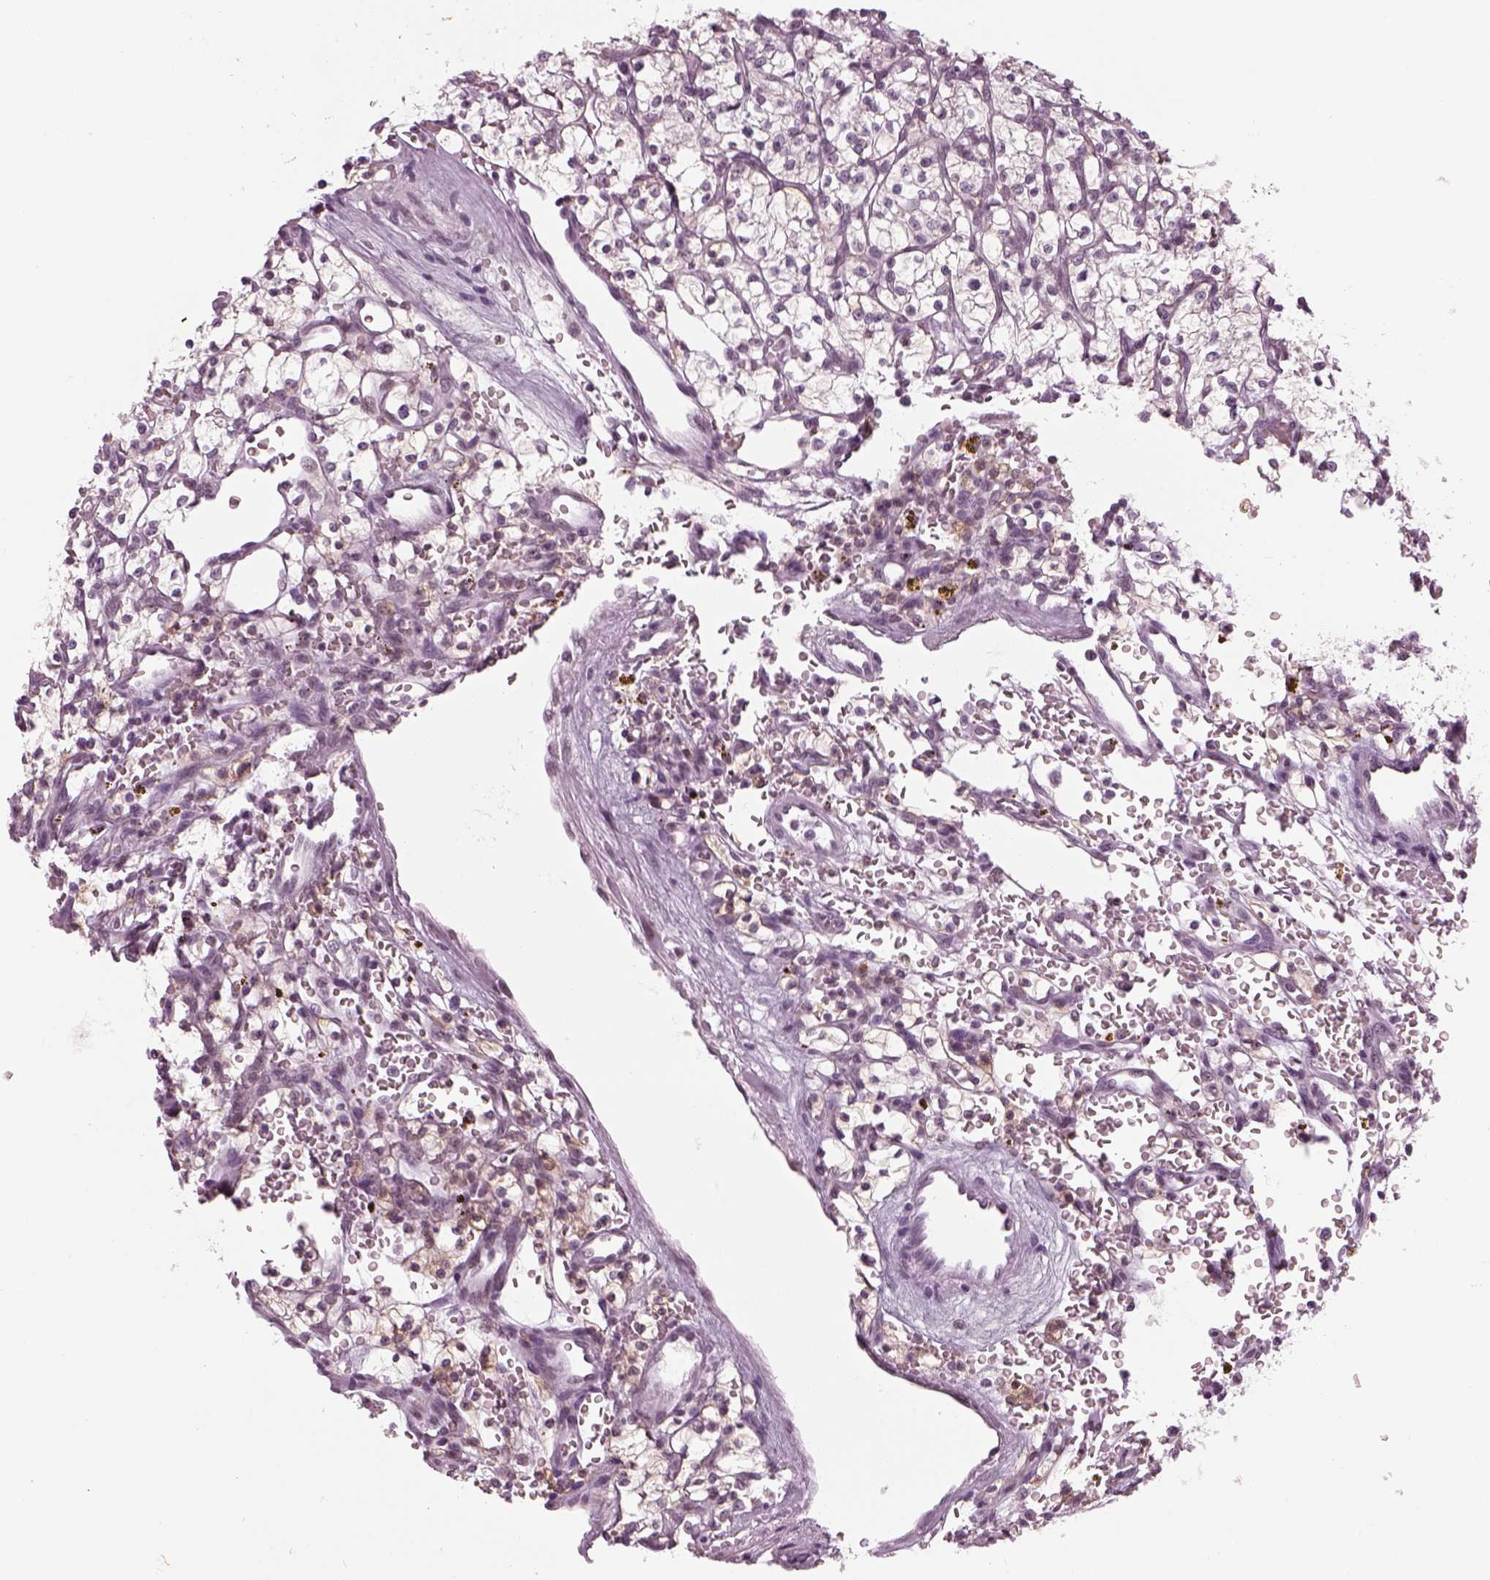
{"staining": {"intensity": "negative", "quantity": "none", "location": "none"}, "tissue": "renal cancer", "cell_type": "Tumor cells", "image_type": "cancer", "snomed": [{"axis": "morphology", "description": "Adenocarcinoma, NOS"}, {"axis": "topography", "description": "Kidney"}], "caption": "High power microscopy photomicrograph of an immunohistochemistry (IHC) photomicrograph of adenocarcinoma (renal), revealing no significant expression in tumor cells.", "gene": "KCNG2", "patient": {"sex": "female", "age": 64}}